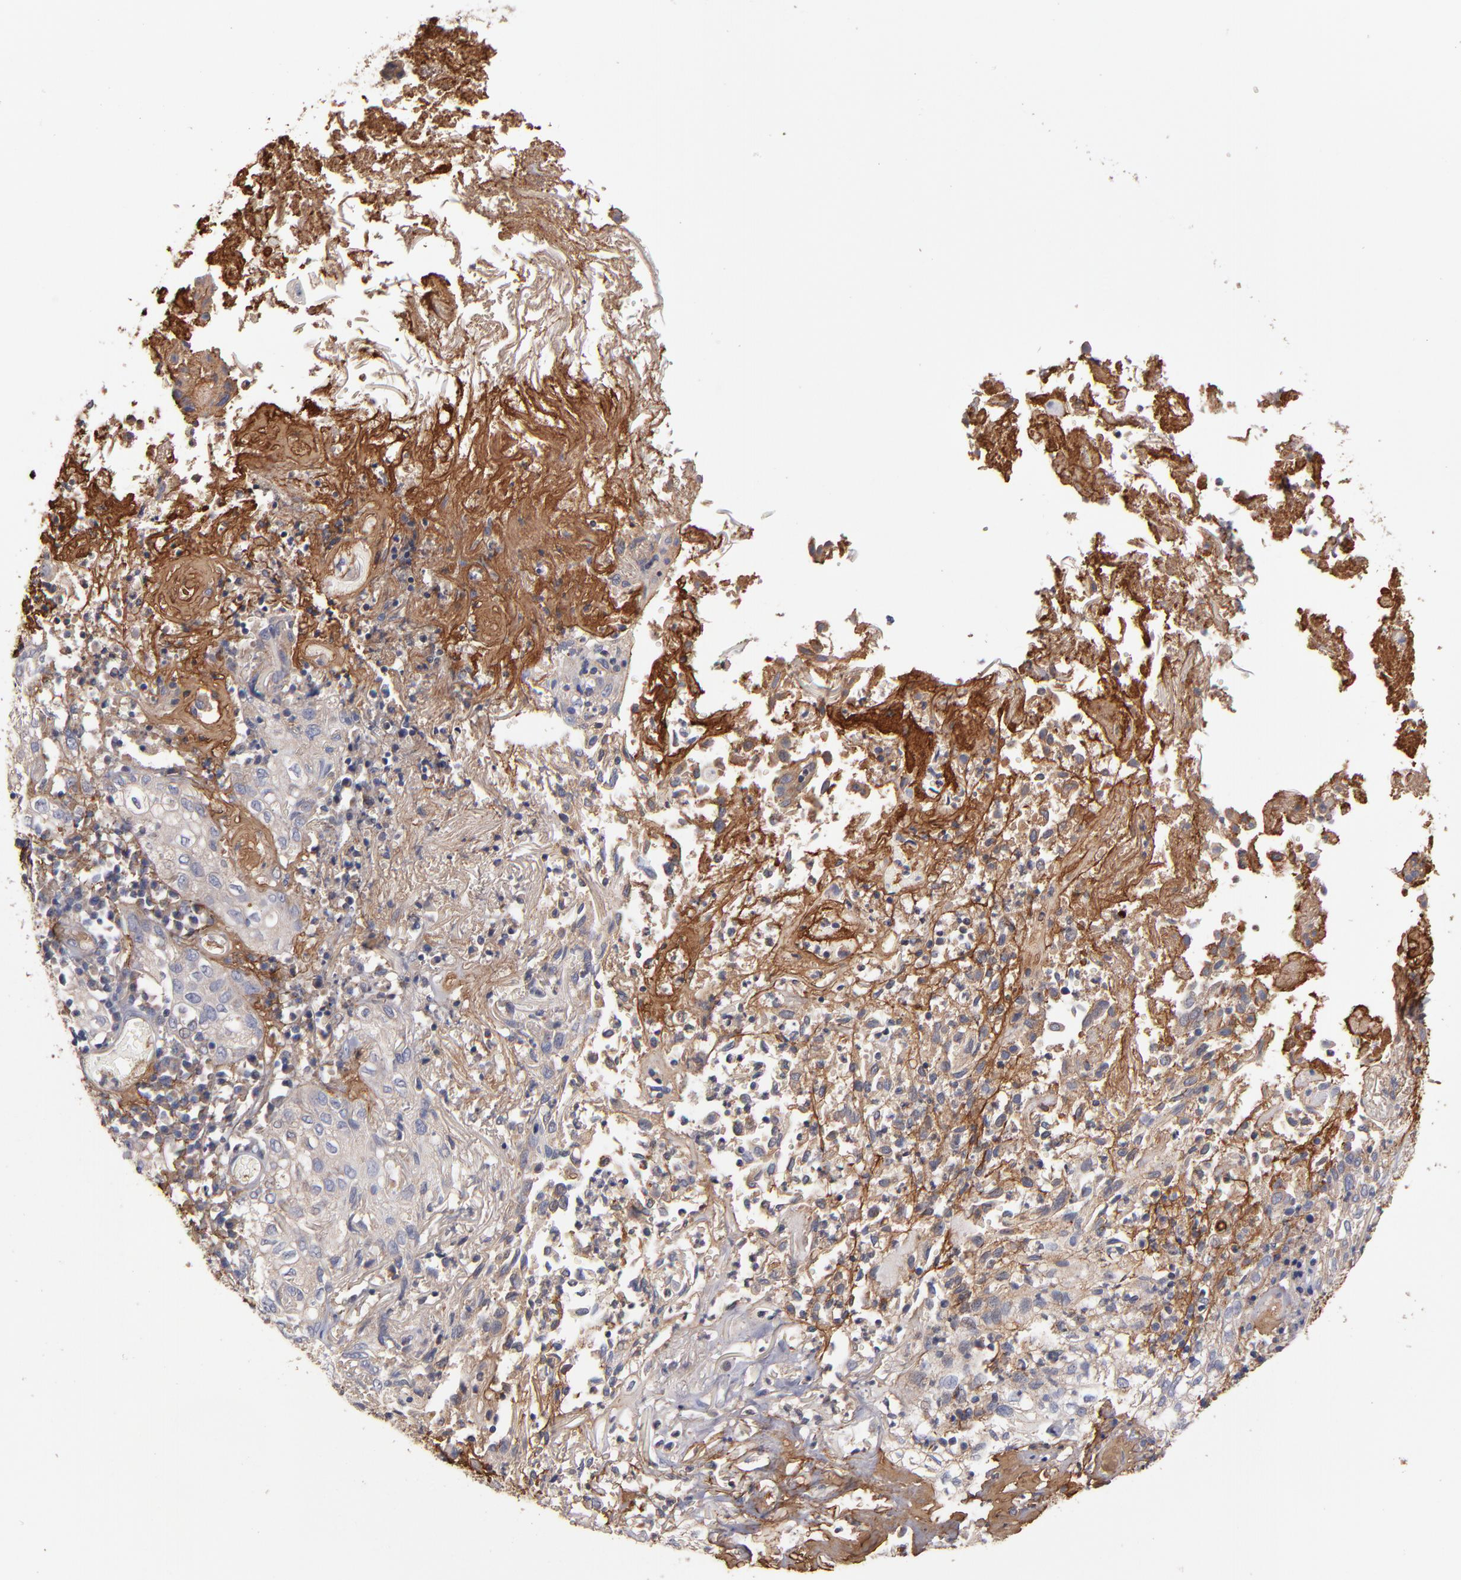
{"staining": {"intensity": "weak", "quantity": ">75%", "location": "cytoplasmic/membranous"}, "tissue": "skin cancer", "cell_type": "Tumor cells", "image_type": "cancer", "snomed": [{"axis": "morphology", "description": "Squamous cell carcinoma, NOS"}, {"axis": "topography", "description": "Skin"}], "caption": "DAB immunohistochemical staining of human skin squamous cell carcinoma shows weak cytoplasmic/membranous protein positivity in approximately >75% of tumor cells.", "gene": "DACT1", "patient": {"sex": "male", "age": 65}}